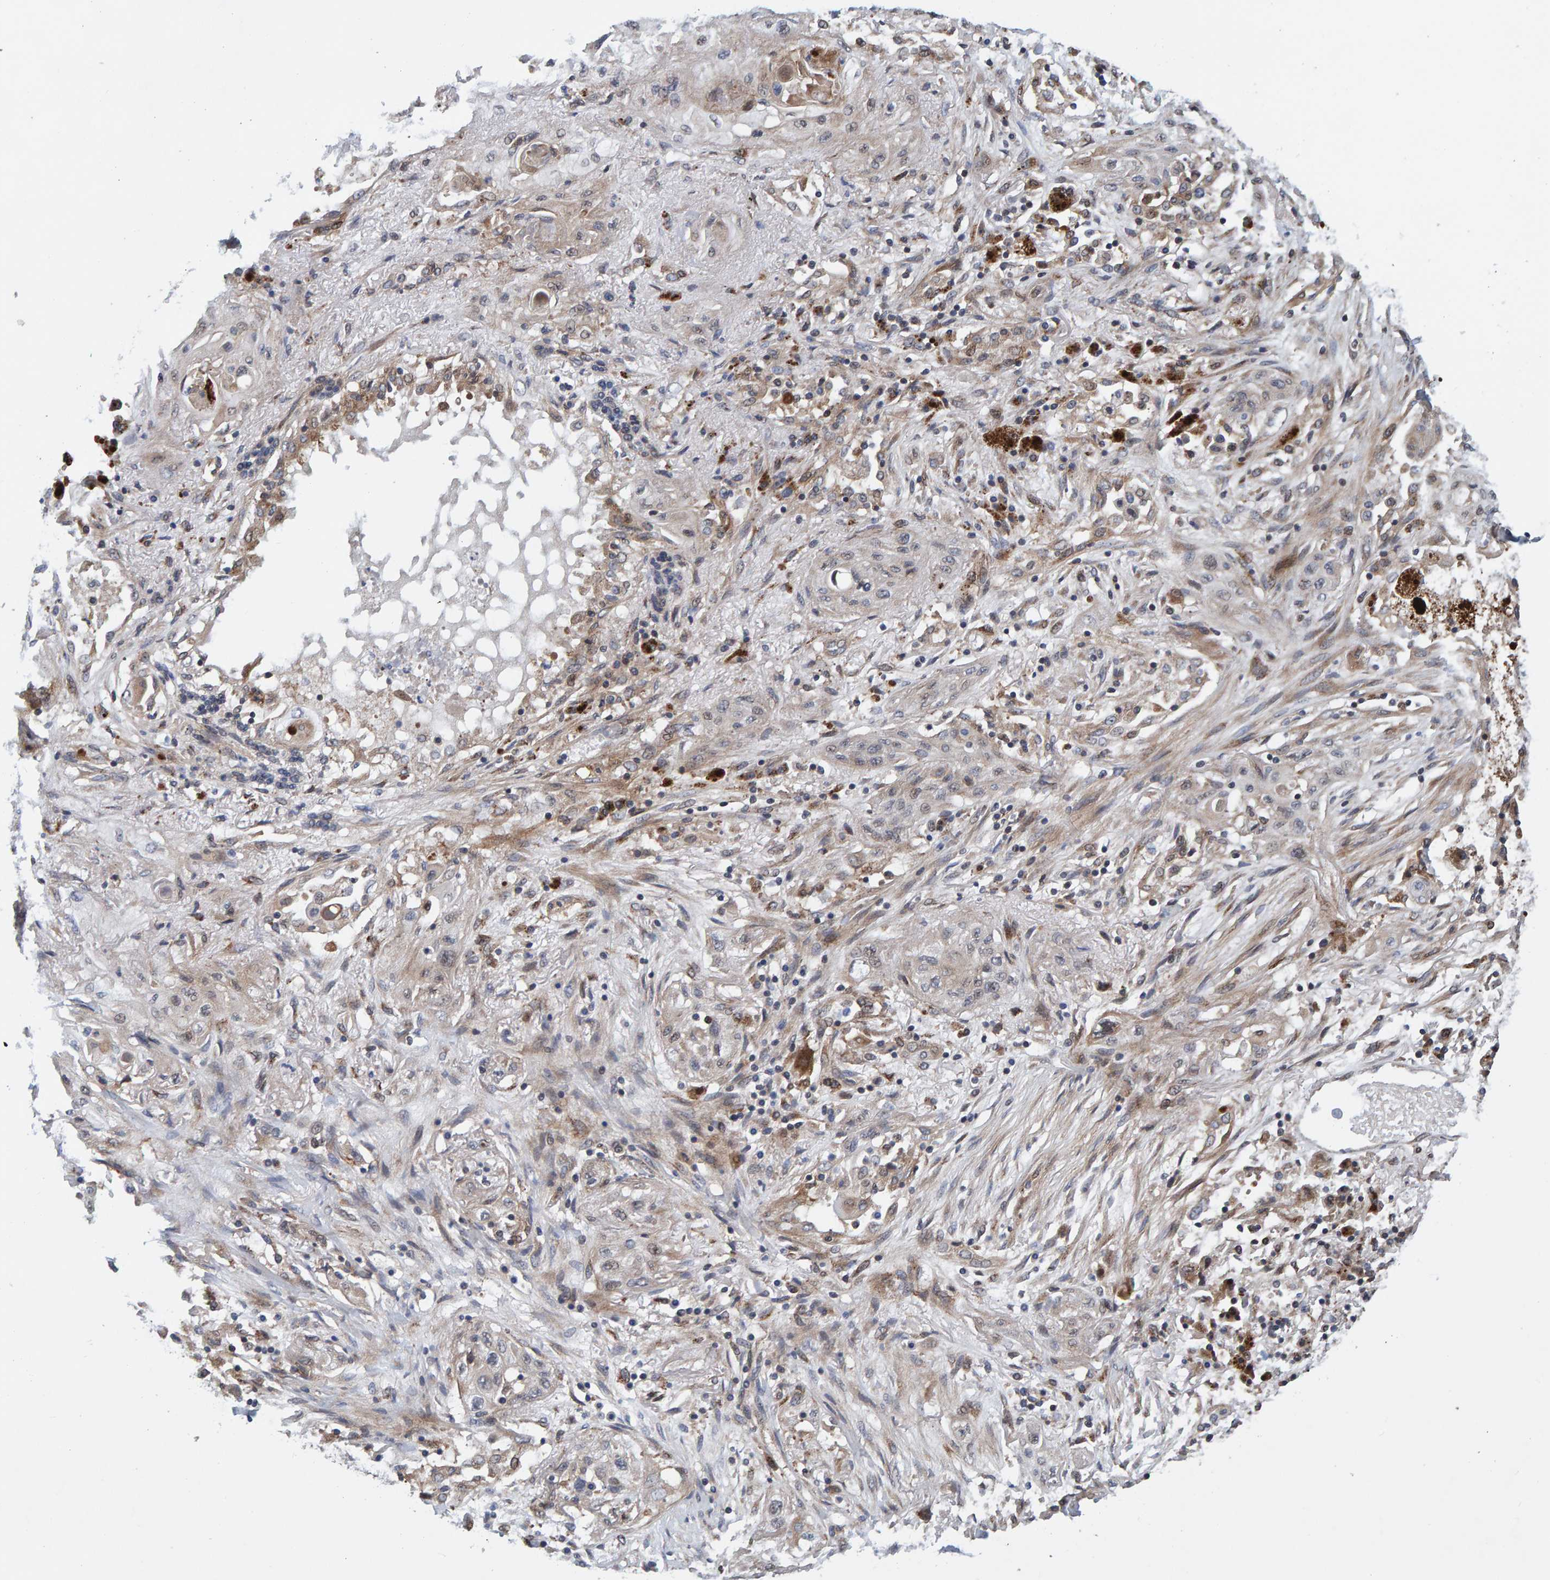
{"staining": {"intensity": "weak", "quantity": ">75%", "location": "cytoplasmic/membranous"}, "tissue": "lung cancer", "cell_type": "Tumor cells", "image_type": "cancer", "snomed": [{"axis": "morphology", "description": "Squamous cell carcinoma, NOS"}, {"axis": "topography", "description": "Lung"}], "caption": "Human lung cancer (squamous cell carcinoma) stained with a protein marker shows weak staining in tumor cells.", "gene": "CCDC25", "patient": {"sex": "female", "age": 47}}